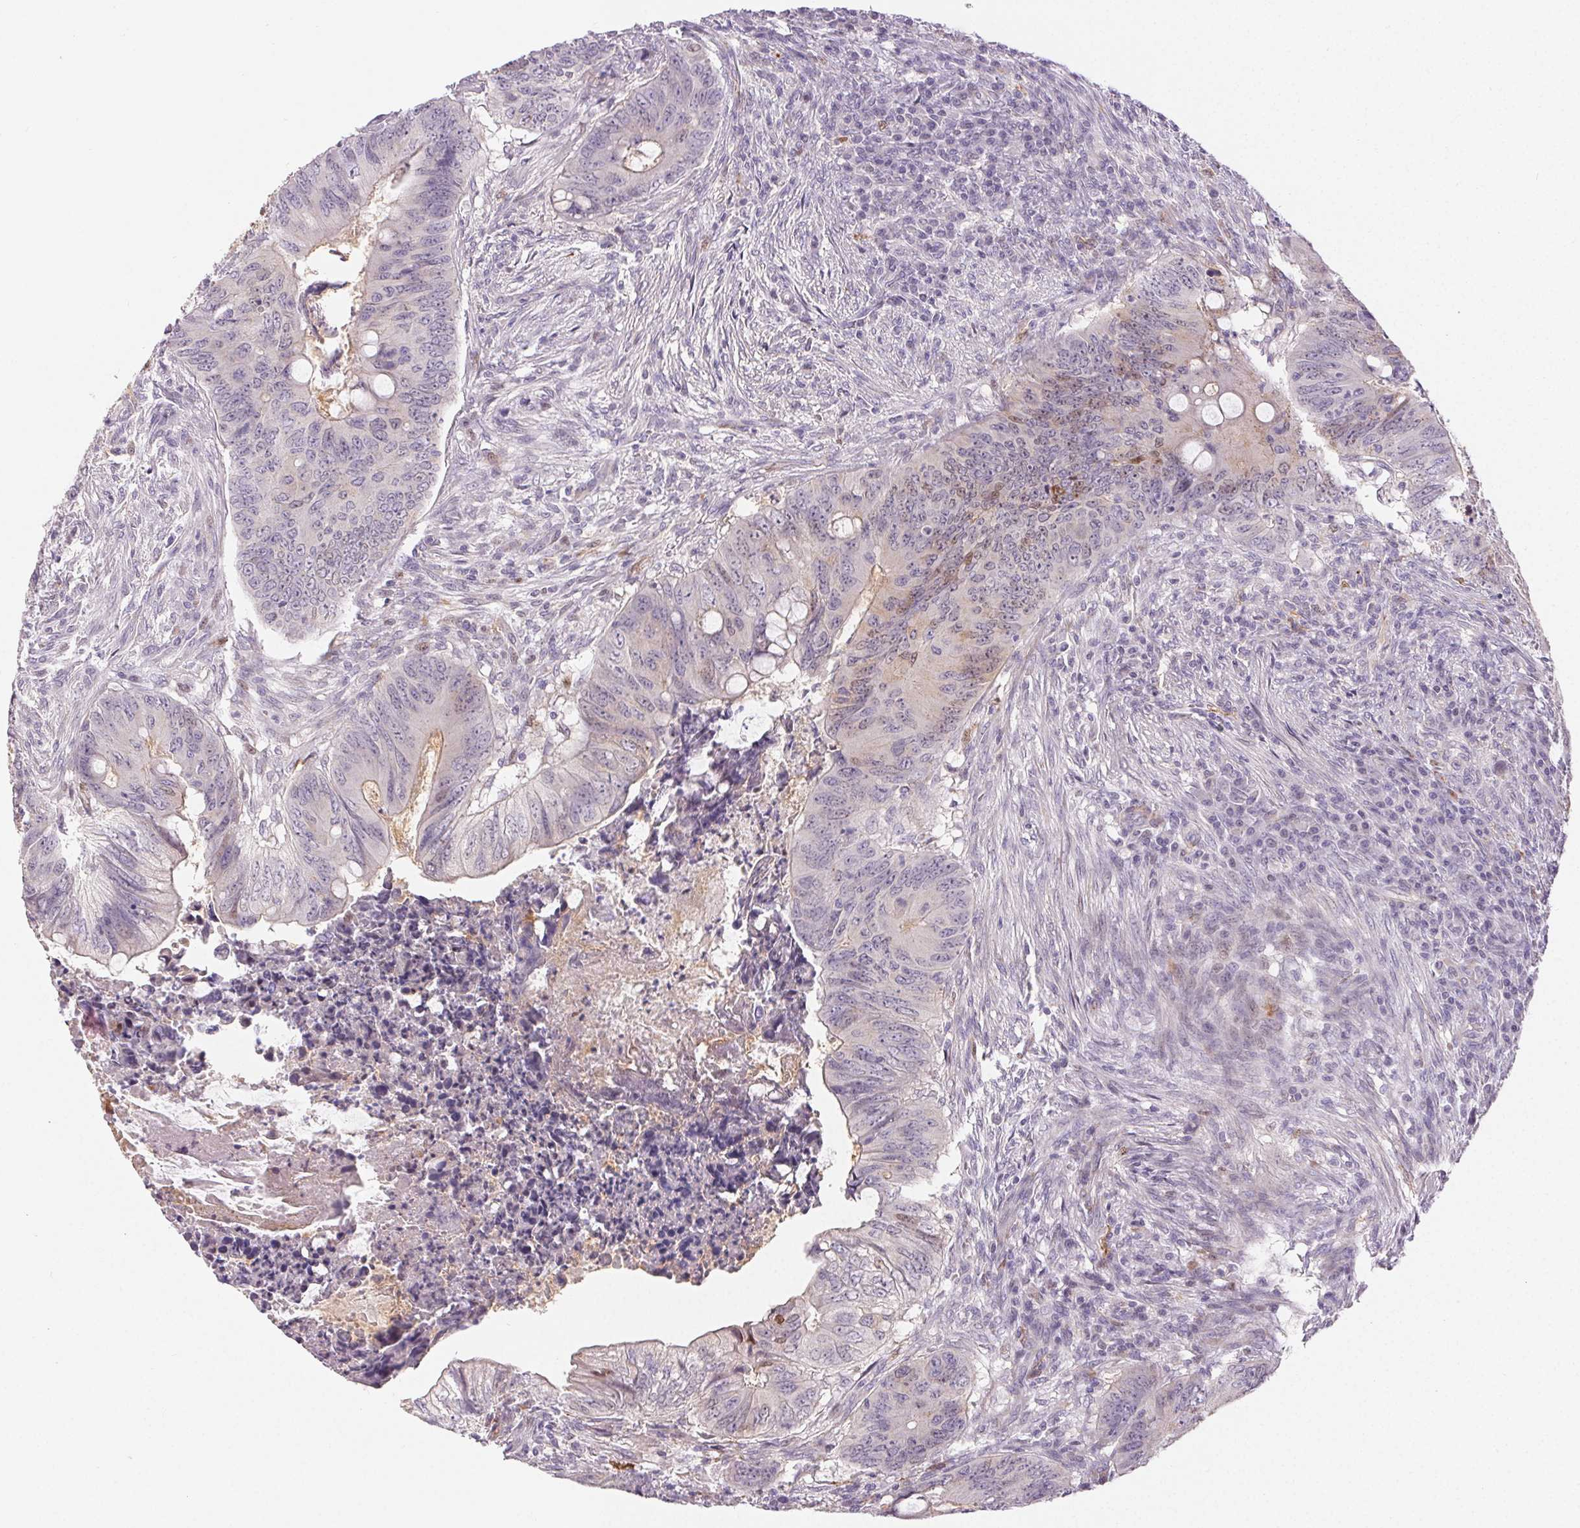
{"staining": {"intensity": "weak", "quantity": "<25%", "location": "cytoplasmic/membranous,nuclear"}, "tissue": "colorectal cancer", "cell_type": "Tumor cells", "image_type": "cancer", "snomed": [{"axis": "morphology", "description": "Adenocarcinoma, NOS"}, {"axis": "topography", "description": "Colon"}], "caption": "High magnification brightfield microscopy of colorectal adenocarcinoma stained with DAB (3,3'-diaminobenzidine) (brown) and counterstained with hematoxylin (blue): tumor cells show no significant expression.", "gene": "RPGRIP1", "patient": {"sex": "female", "age": 74}}